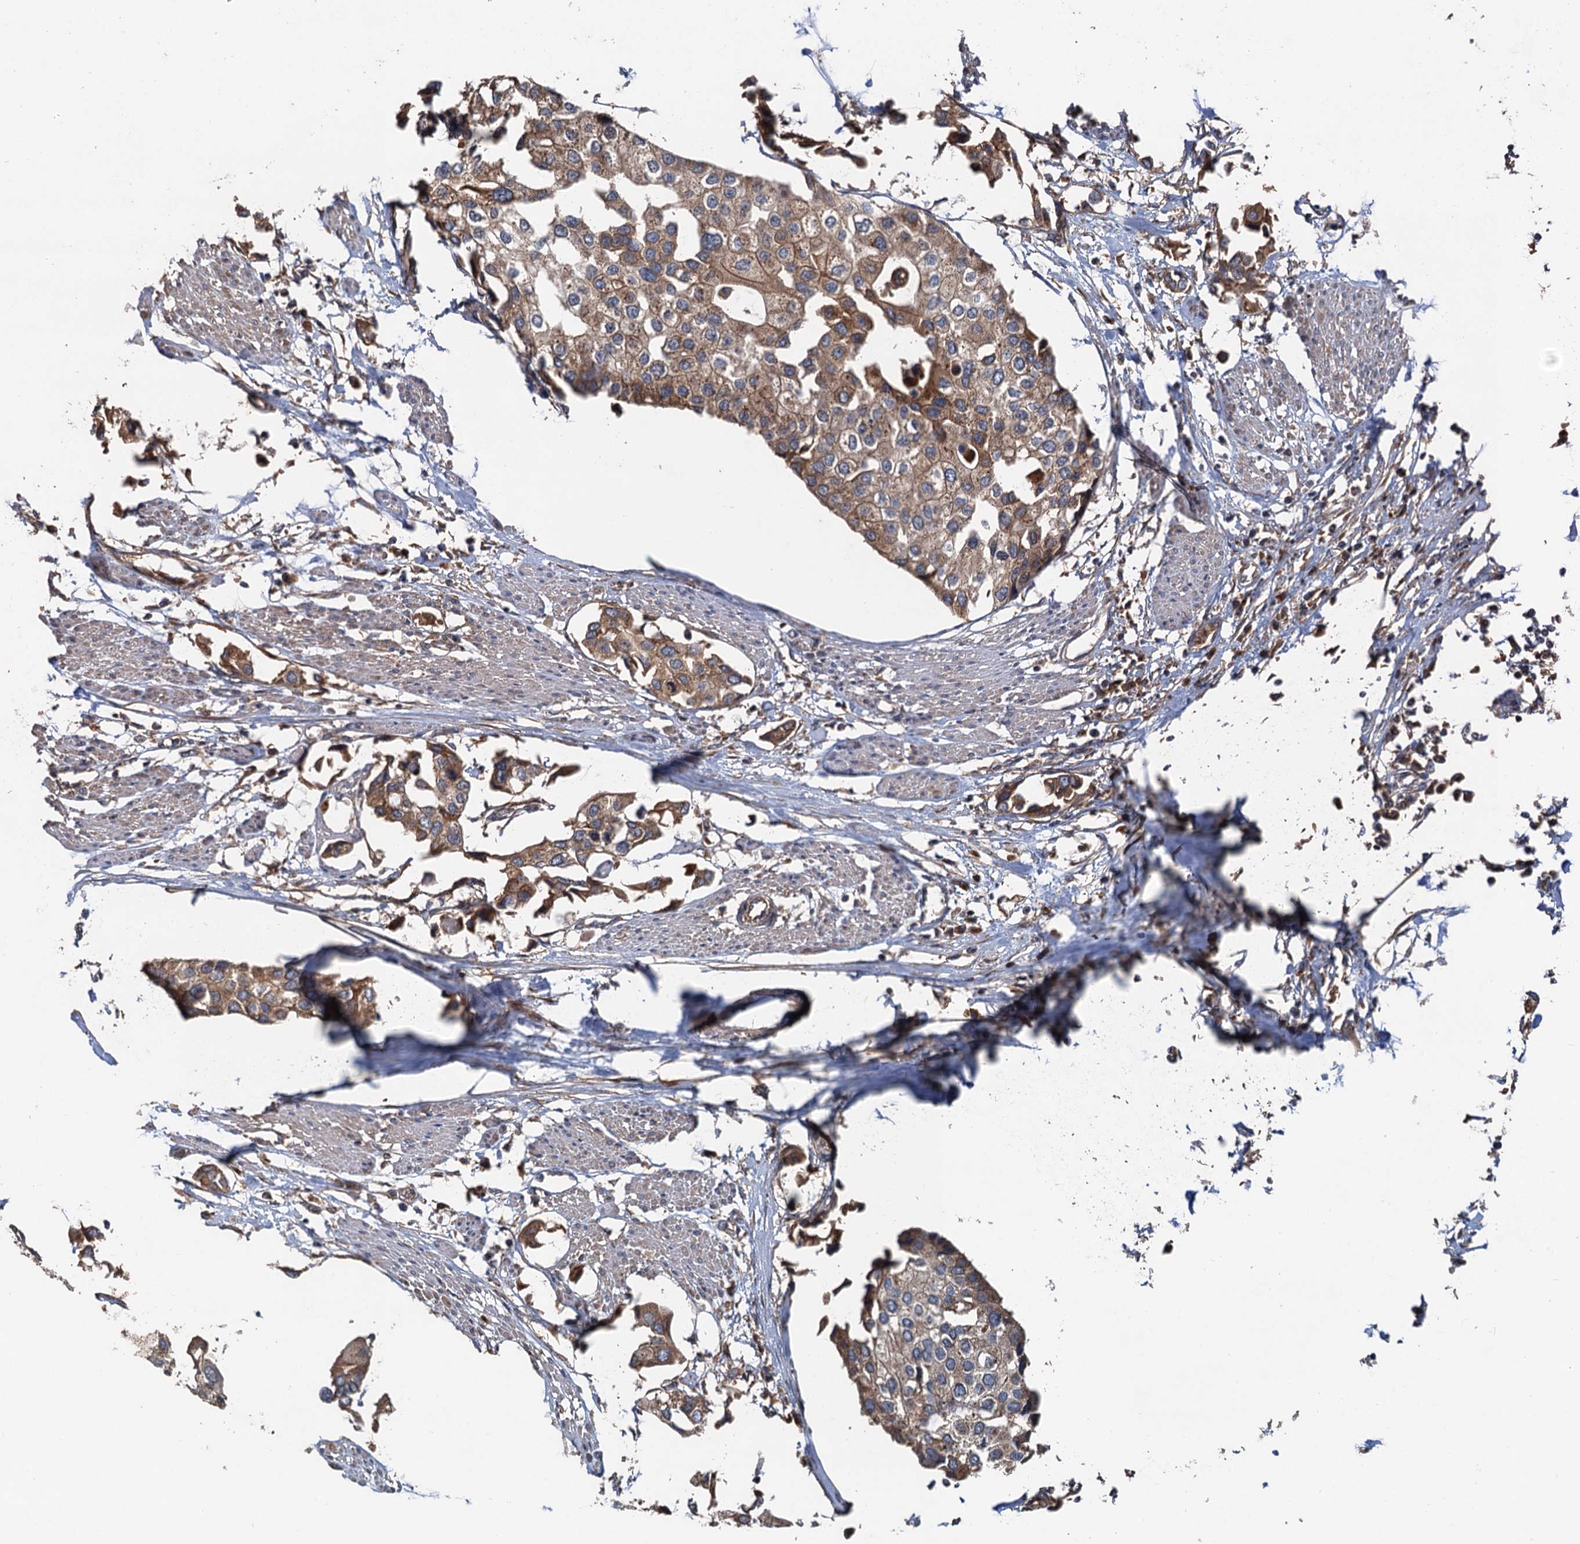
{"staining": {"intensity": "moderate", "quantity": ">75%", "location": "cytoplasmic/membranous"}, "tissue": "urothelial cancer", "cell_type": "Tumor cells", "image_type": "cancer", "snomed": [{"axis": "morphology", "description": "Urothelial carcinoma, High grade"}, {"axis": "topography", "description": "Urinary bladder"}], "caption": "DAB (3,3'-diaminobenzidine) immunohistochemical staining of human urothelial carcinoma (high-grade) shows moderate cytoplasmic/membranous protein staining in approximately >75% of tumor cells.", "gene": "COG3", "patient": {"sex": "male", "age": 64}}